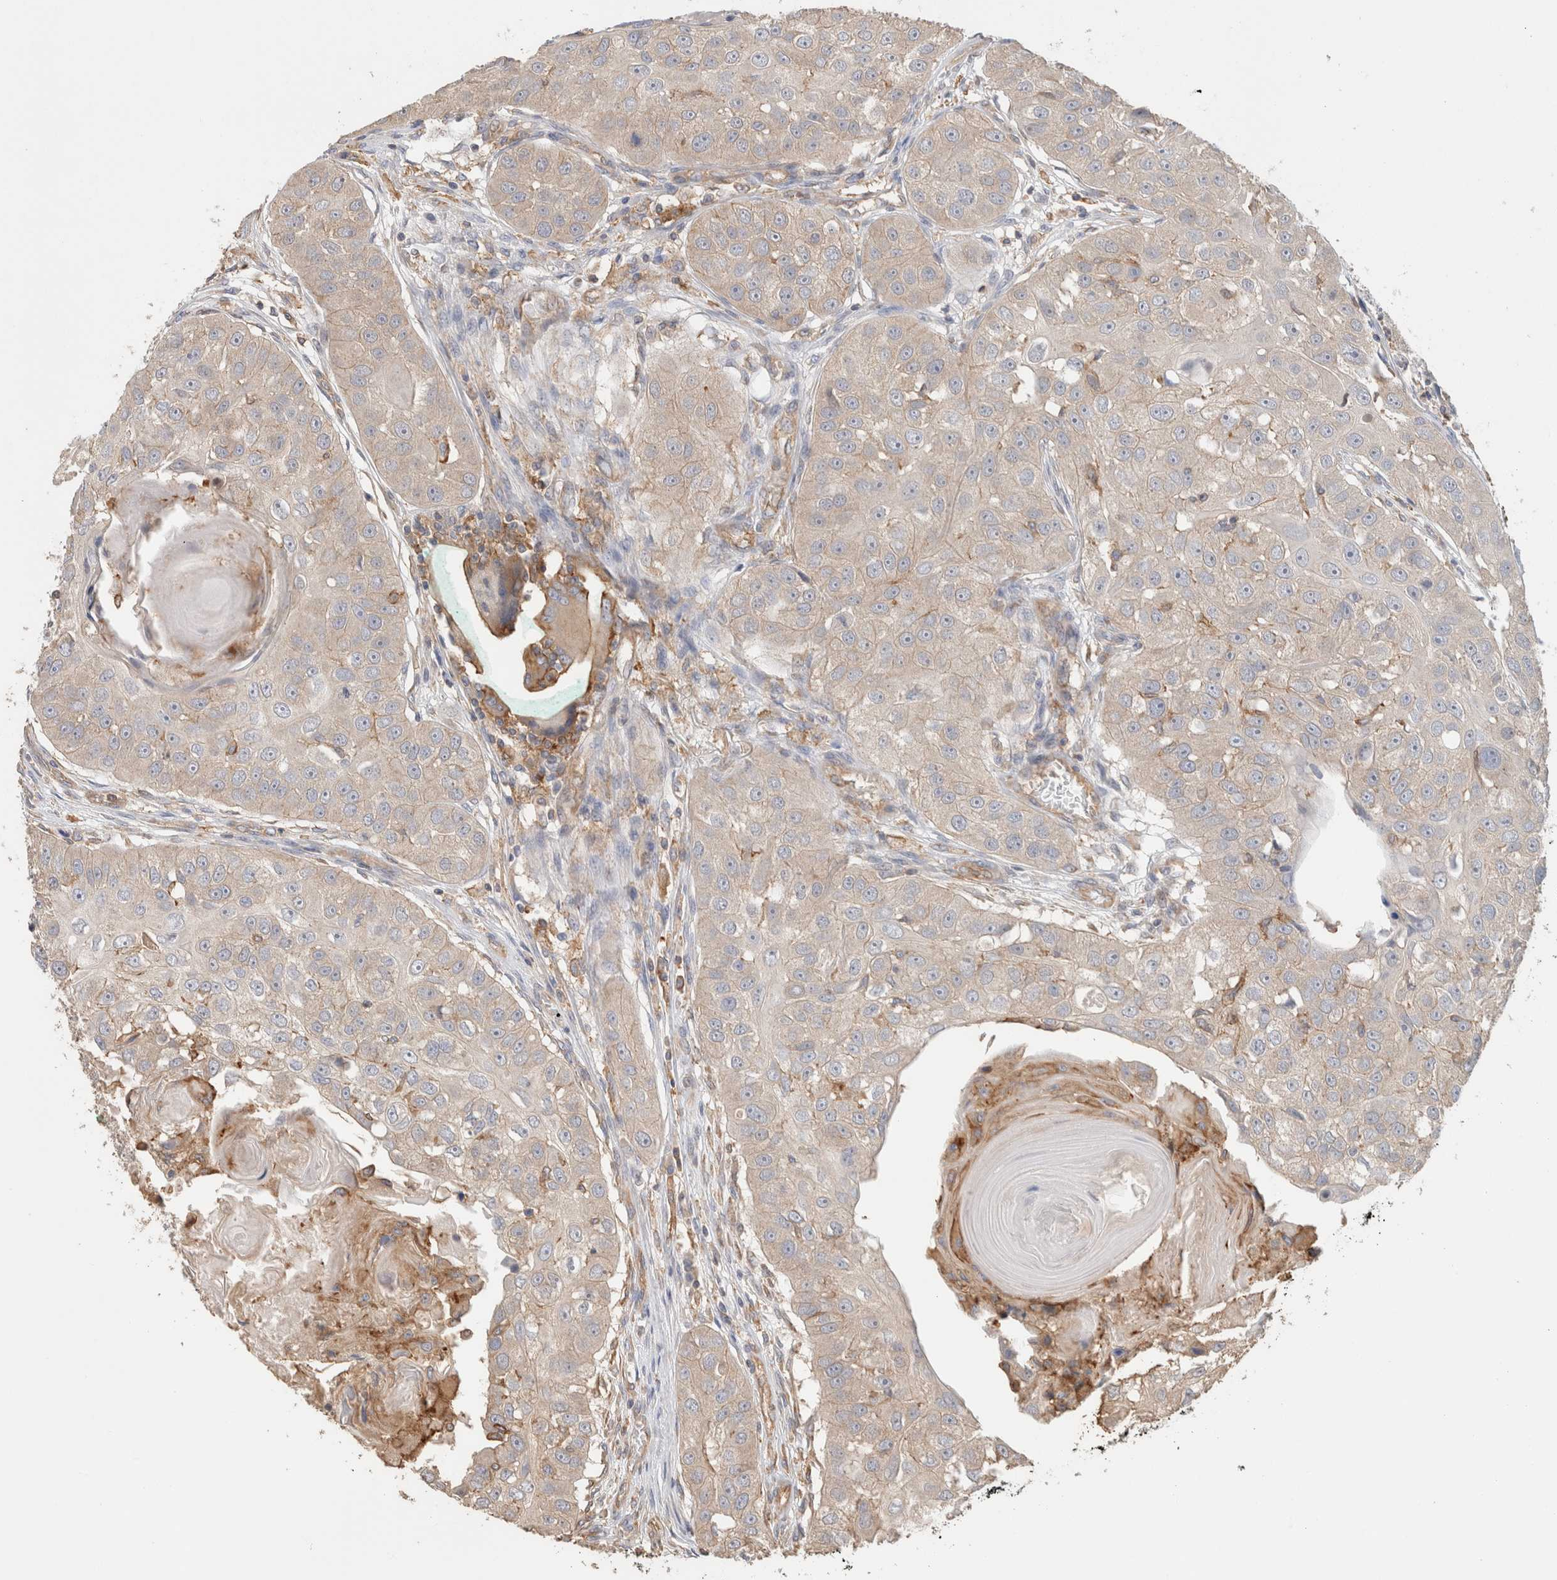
{"staining": {"intensity": "weak", "quantity": ">75%", "location": "cytoplasmic/membranous"}, "tissue": "head and neck cancer", "cell_type": "Tumor cells", "image_type": "cancer", "snomed": [{"axis": "morphology", "description": "Normal tissue, NOS"}, {"axis": "morphology", "description": "Squamous cell carcinoma, NOS"}, {"axis": "topography", "description": "Skeletal muscle"}, {"axis": "topography", "description": "Head-Neck"}], "caption": "This photomicrograph shows squamous cell carcinoma (head and neck) stained with IHC to label a protein in brown. The cytoplasmic/membranous of tumor cells show weak positivity for the protein. Nuclei are counter-stained blue.", "gene": "CFAP418", "patient": {"sex": "male", "age": 51}}